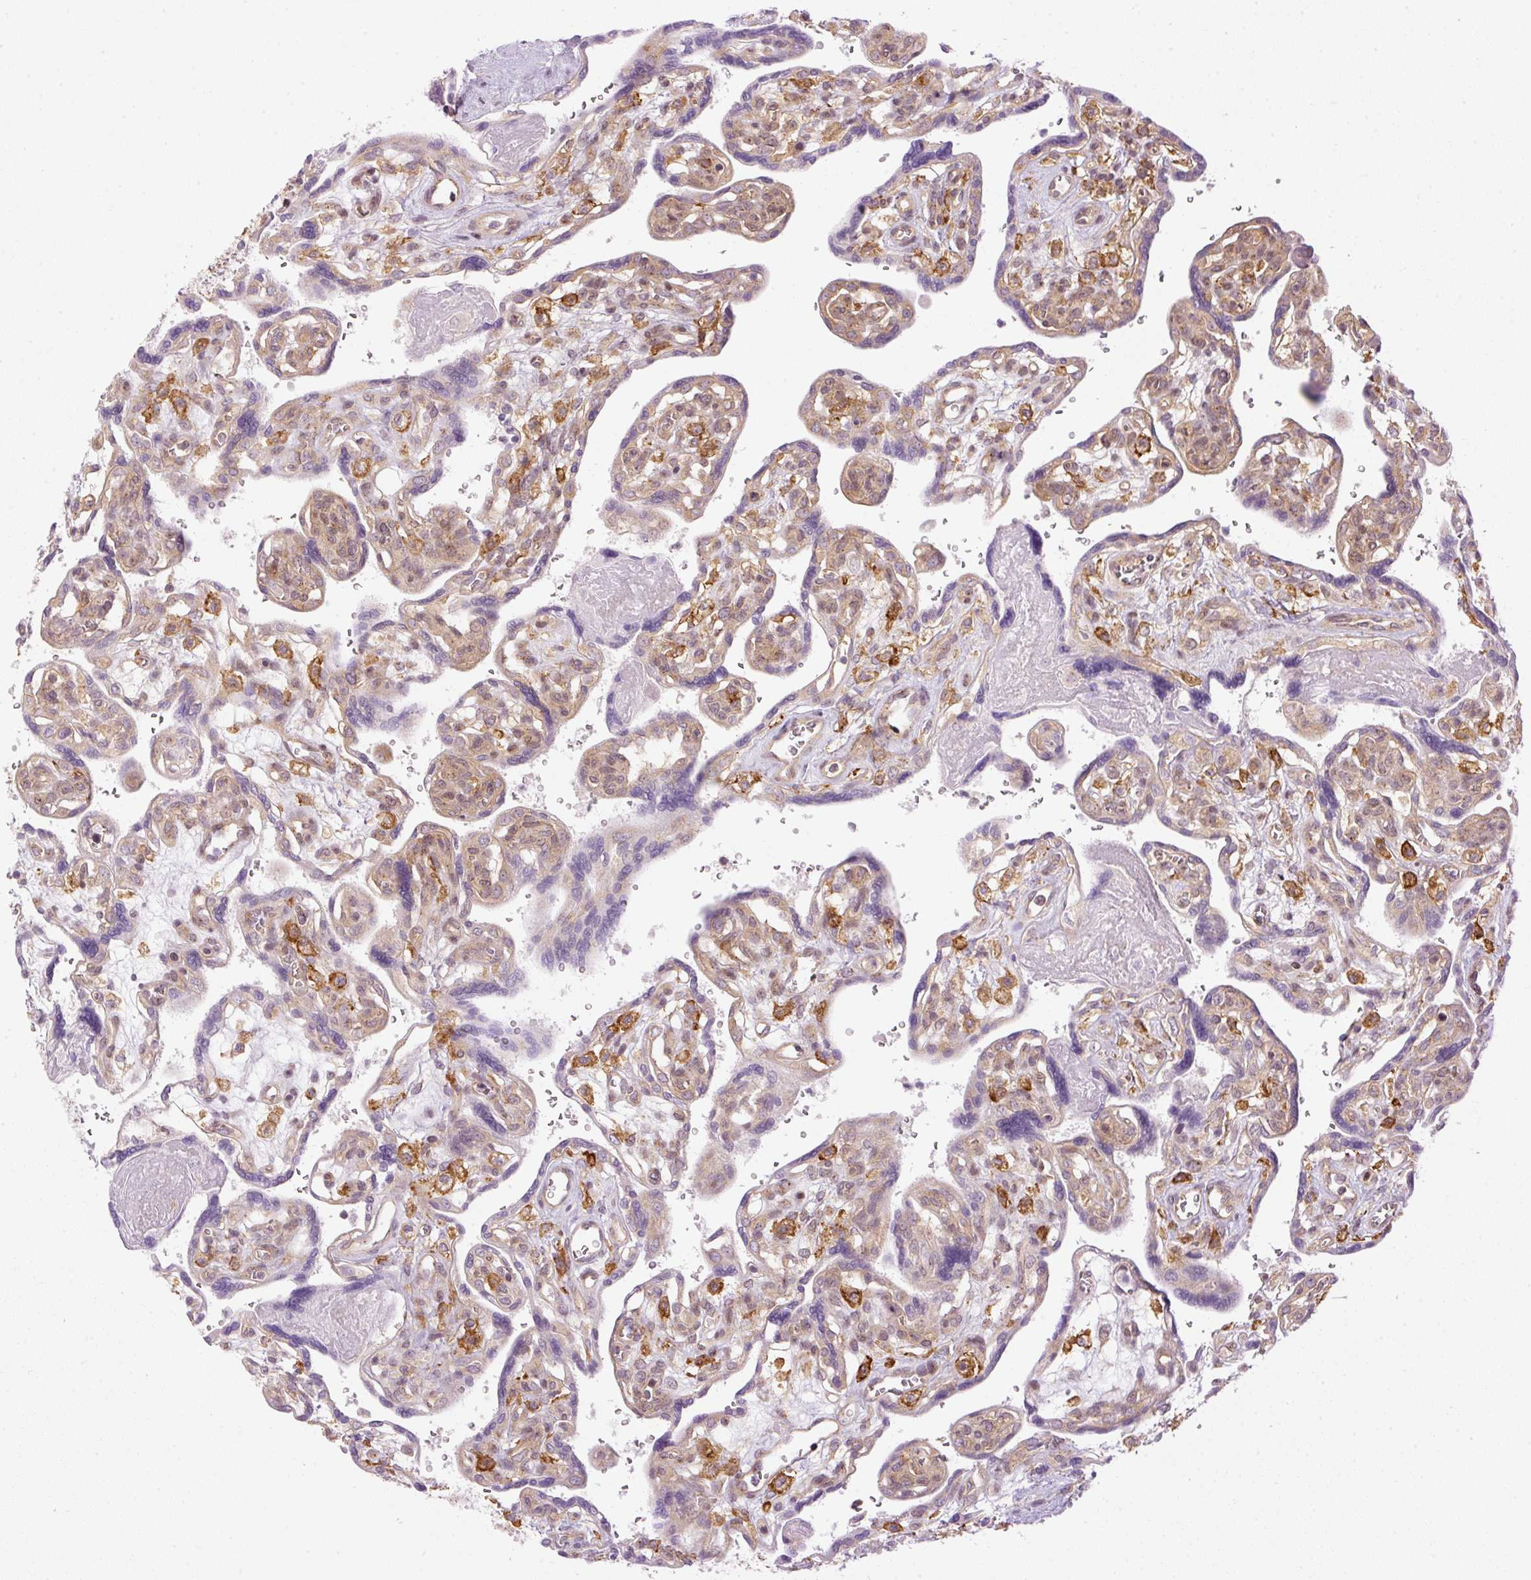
{"staining": {"intensity": "negative", "quantity": "none", "location": "none"}, "tissue": "placenta", "cell_type": "Decidual cells", "image_type": "normal", "snomed": [{"axis": "morphology", "description": "Normal tissue, NOS"}, {"axis": "topography", "description": "Placenta"}], "caption": "Placenta stained for a protein using IHC demonstrates no staining decidual cells.", "gene": "MZT2A", "patient": {"sex": "female", "age": 39}}